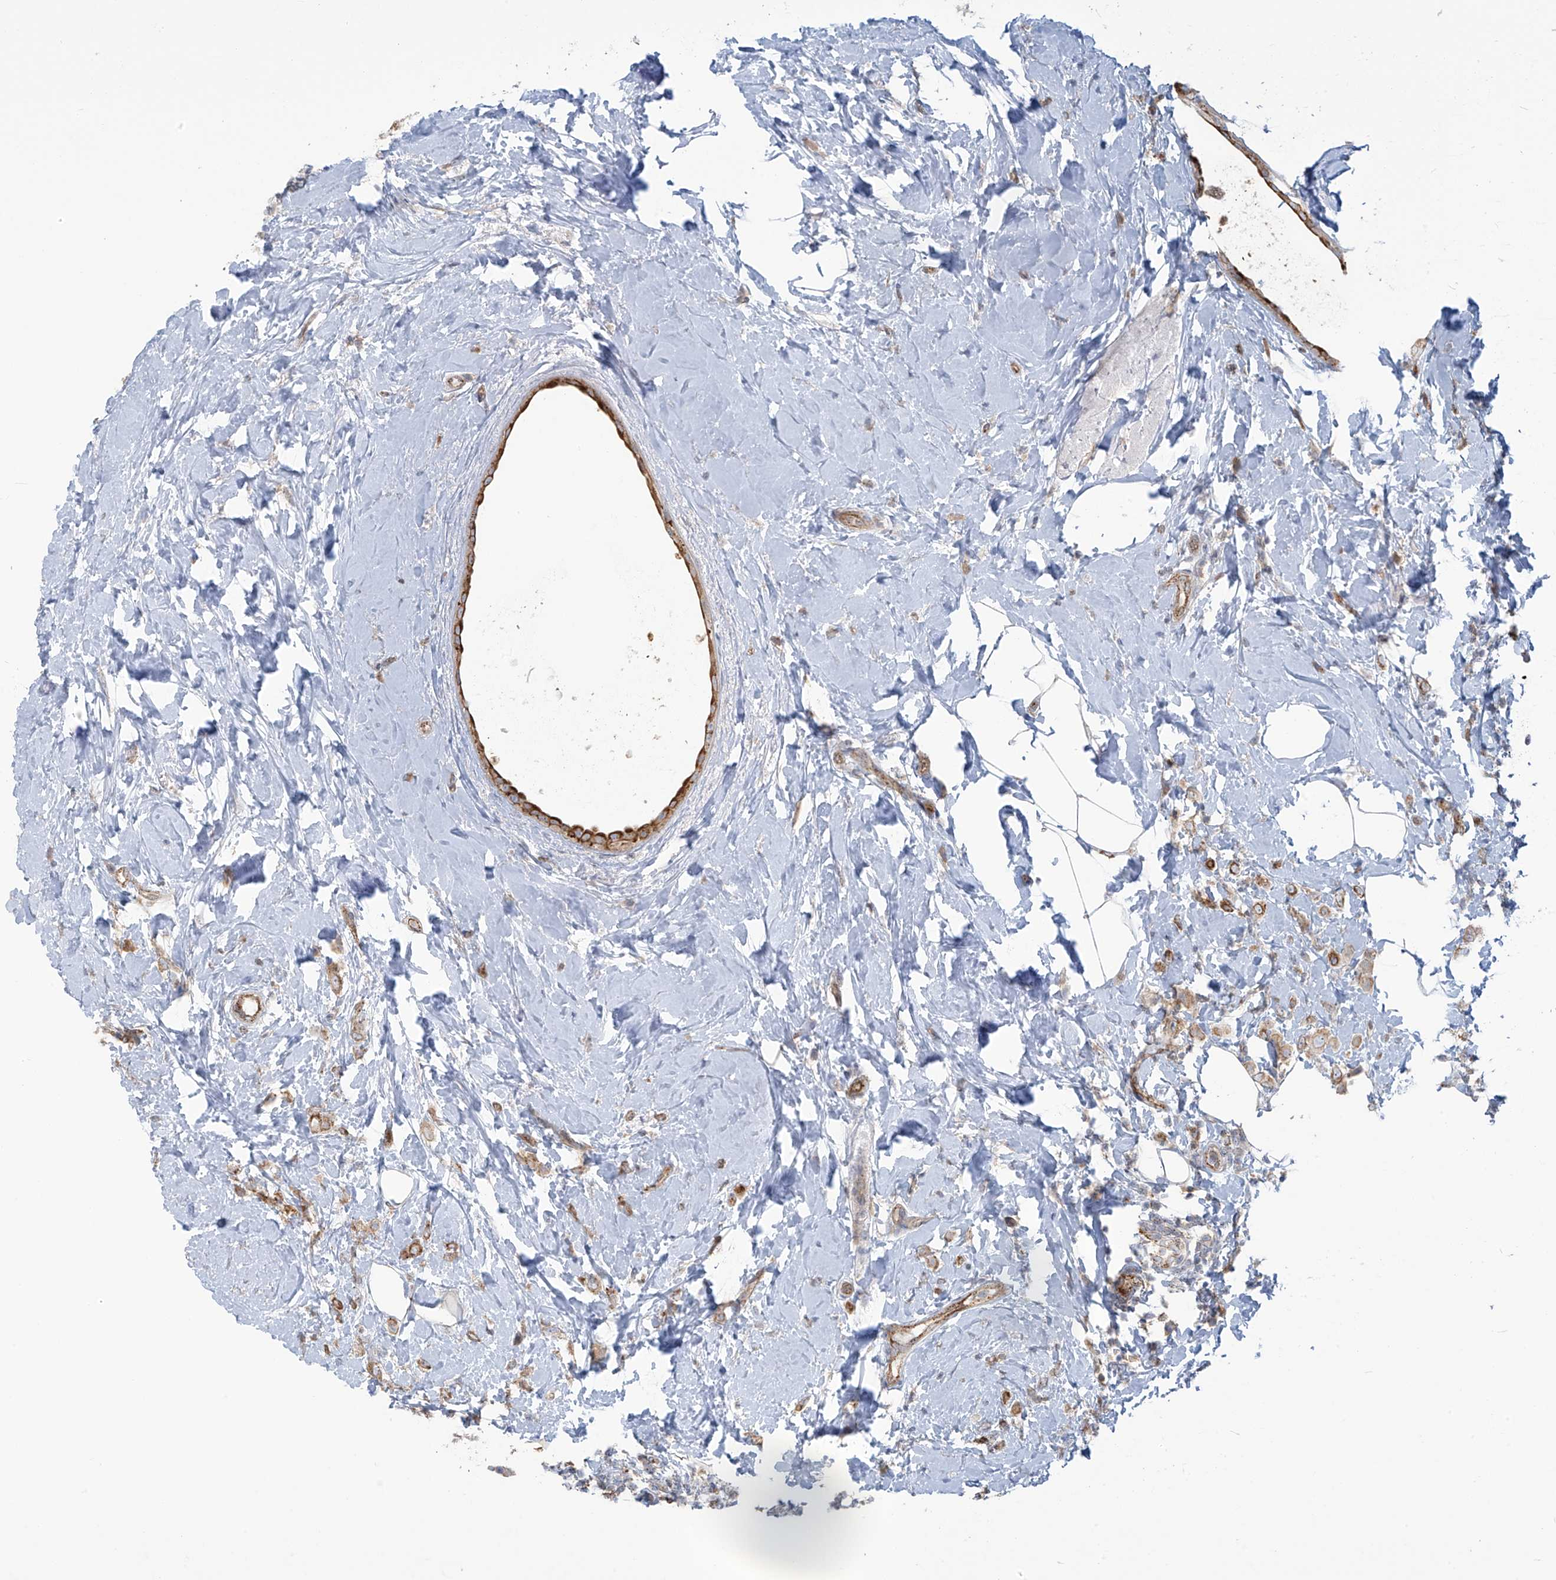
{"staining": {"intensity": "moderate", "quantity": ">75%", "location": "cytoplasmic/membranous"}, "tissue": "breast cancer", "cell_type": "Tumor cells", "image_type": "cancer", "snomed": [{"axis": "morphology", "description": "Lobular carcinoma"}, {"axis": "topography", "description": "Breast"}], "caption": "This micrograph reveals immunohistochemistry staining of human lobular carcinoma (breast), with medium moderate cytoplasmic/membranous expression in approximately >75% of tumor cells.", "gene": "LZTS3", "patient": {"sex": "female", "age": 47}}